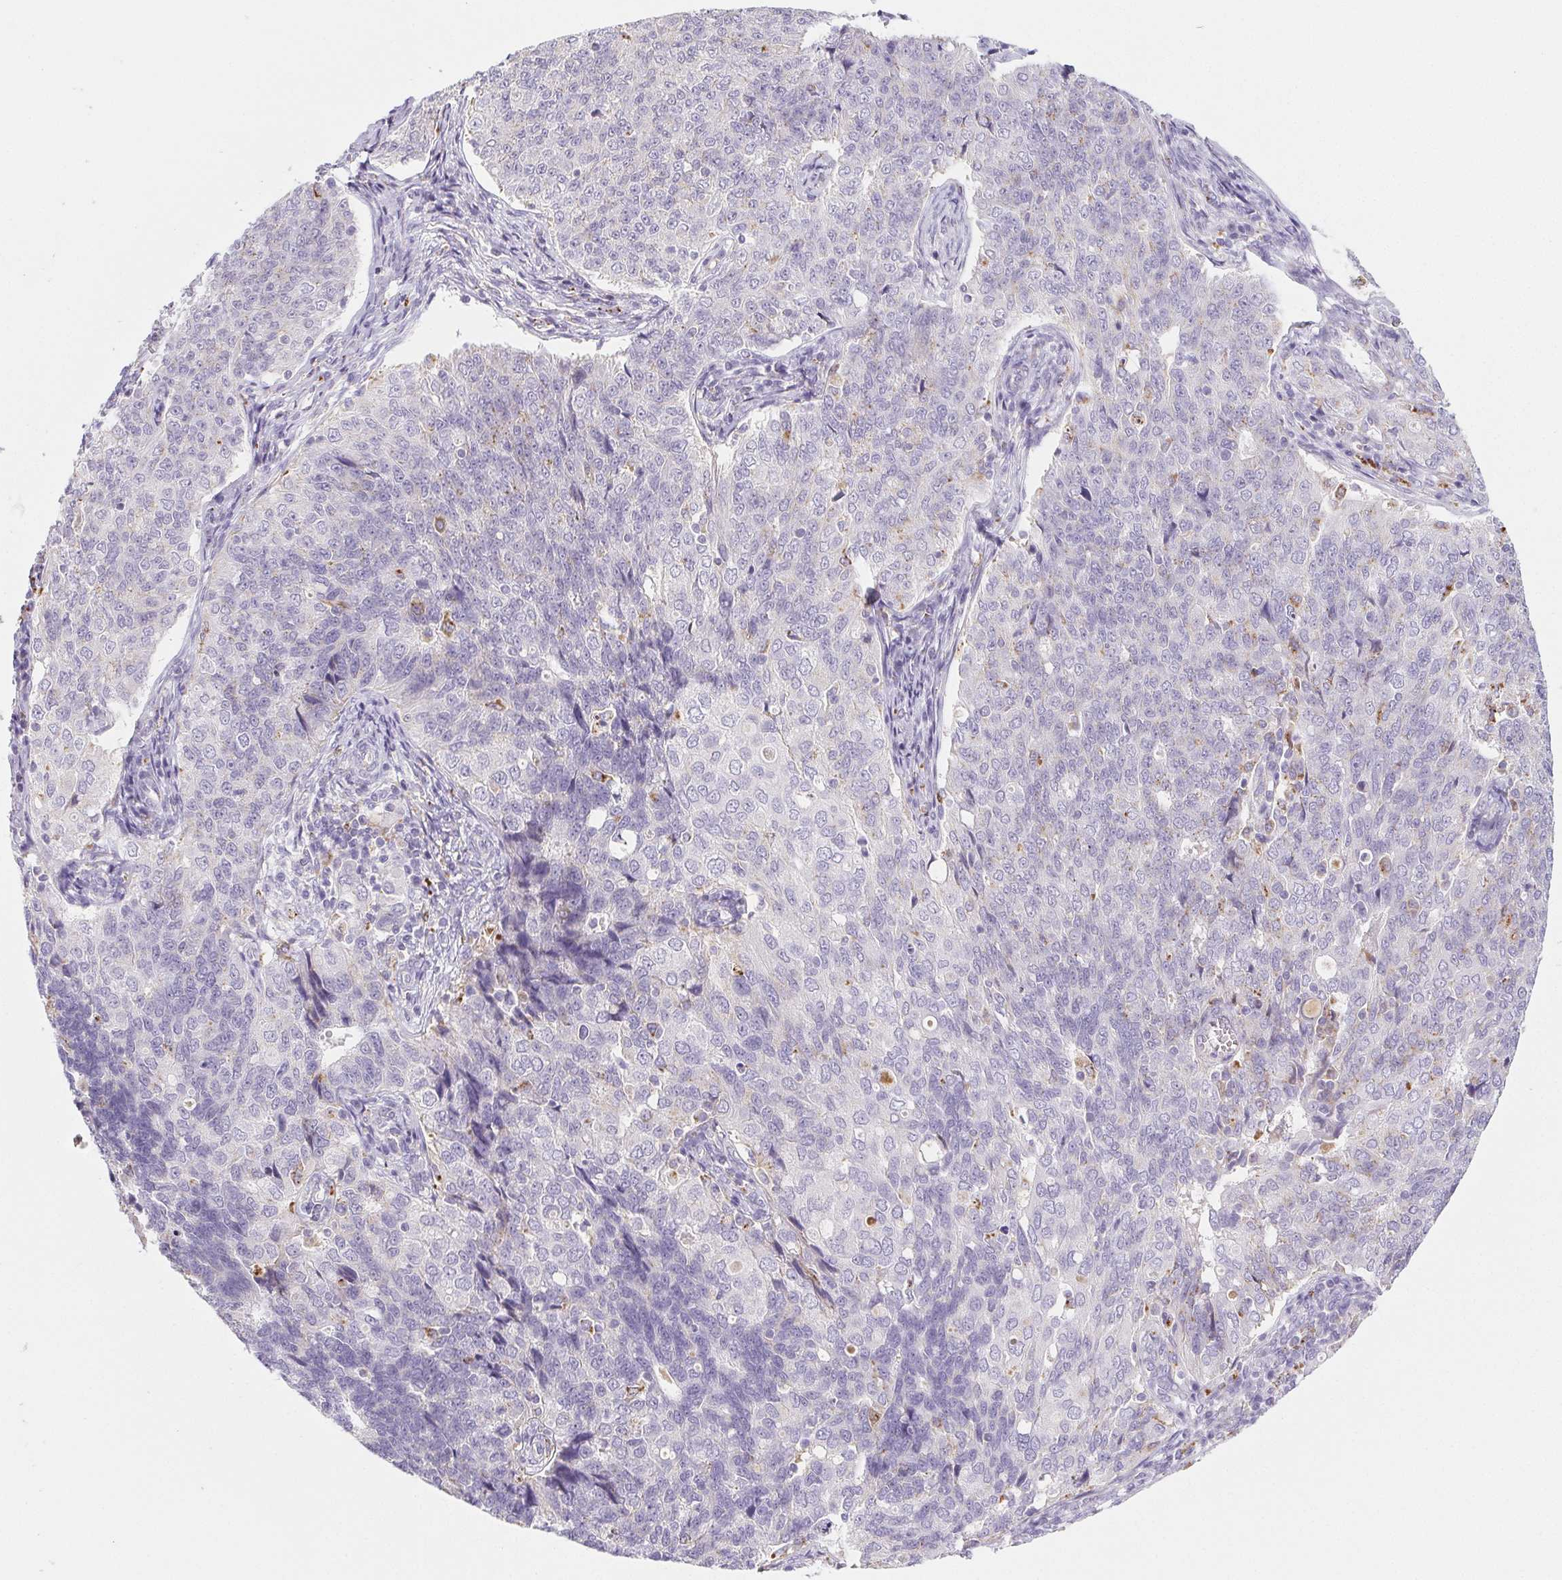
{"staining": {"intensity": "weak", "quantity": "<25%", "location": "cytoplasmic/membranous"}, "tissue": "endometrial cancer", "cell_type": "Tumor cells", "image_type": "cancer", "snomed": [{"axis": "morphology", "description": "Adenocarcinoma, NOS"}, {"axis": "topography", "description": "Endometrium"}], "caption": "DAB immunohistochemical staining of human endometrial cancer (adenocarcinoma) exhibits no significant expression in tumor cells.", "gene": "LIPA", "patient": {"sex": "female", "age": 43}}